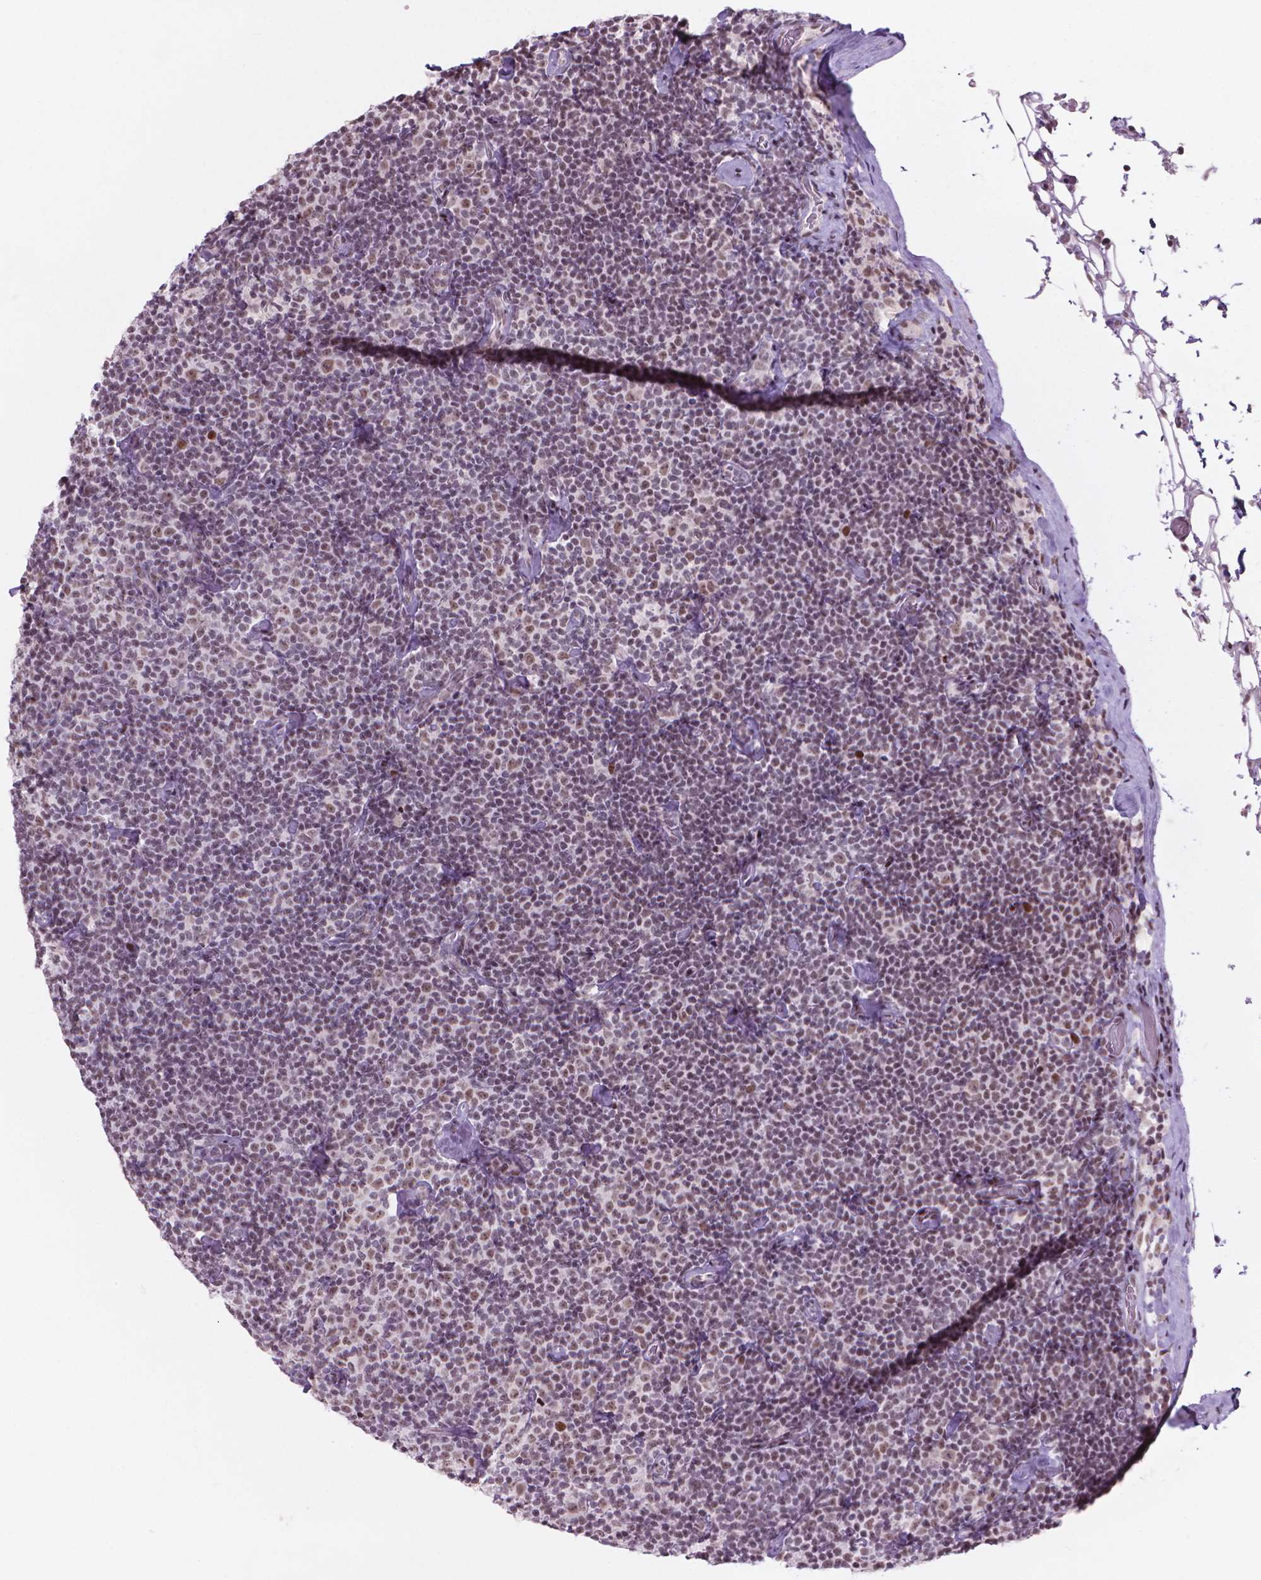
{"staining": {"intensity": "weak", "quantity": "<25%", "location": "nuclear"}, "tissue": "lymphoma", "cell_type": "Tumor cells", "image_type": "cancer", "snomed": [{"axis": "morphology", "description": "Malignant lymphoma, non-Hodgkin's type, Low grade"}, {"axis": "topography", "description": "Lymph node"}], "caption": "Immunohistochemistry (IHC) of lymphoma demonstrates no positivity in tumor cells. (Immunohistochemistry, brightfield microscopy, high magnification).", "gene": "HES7", "patient": {"sex": "male", "age": 81}}